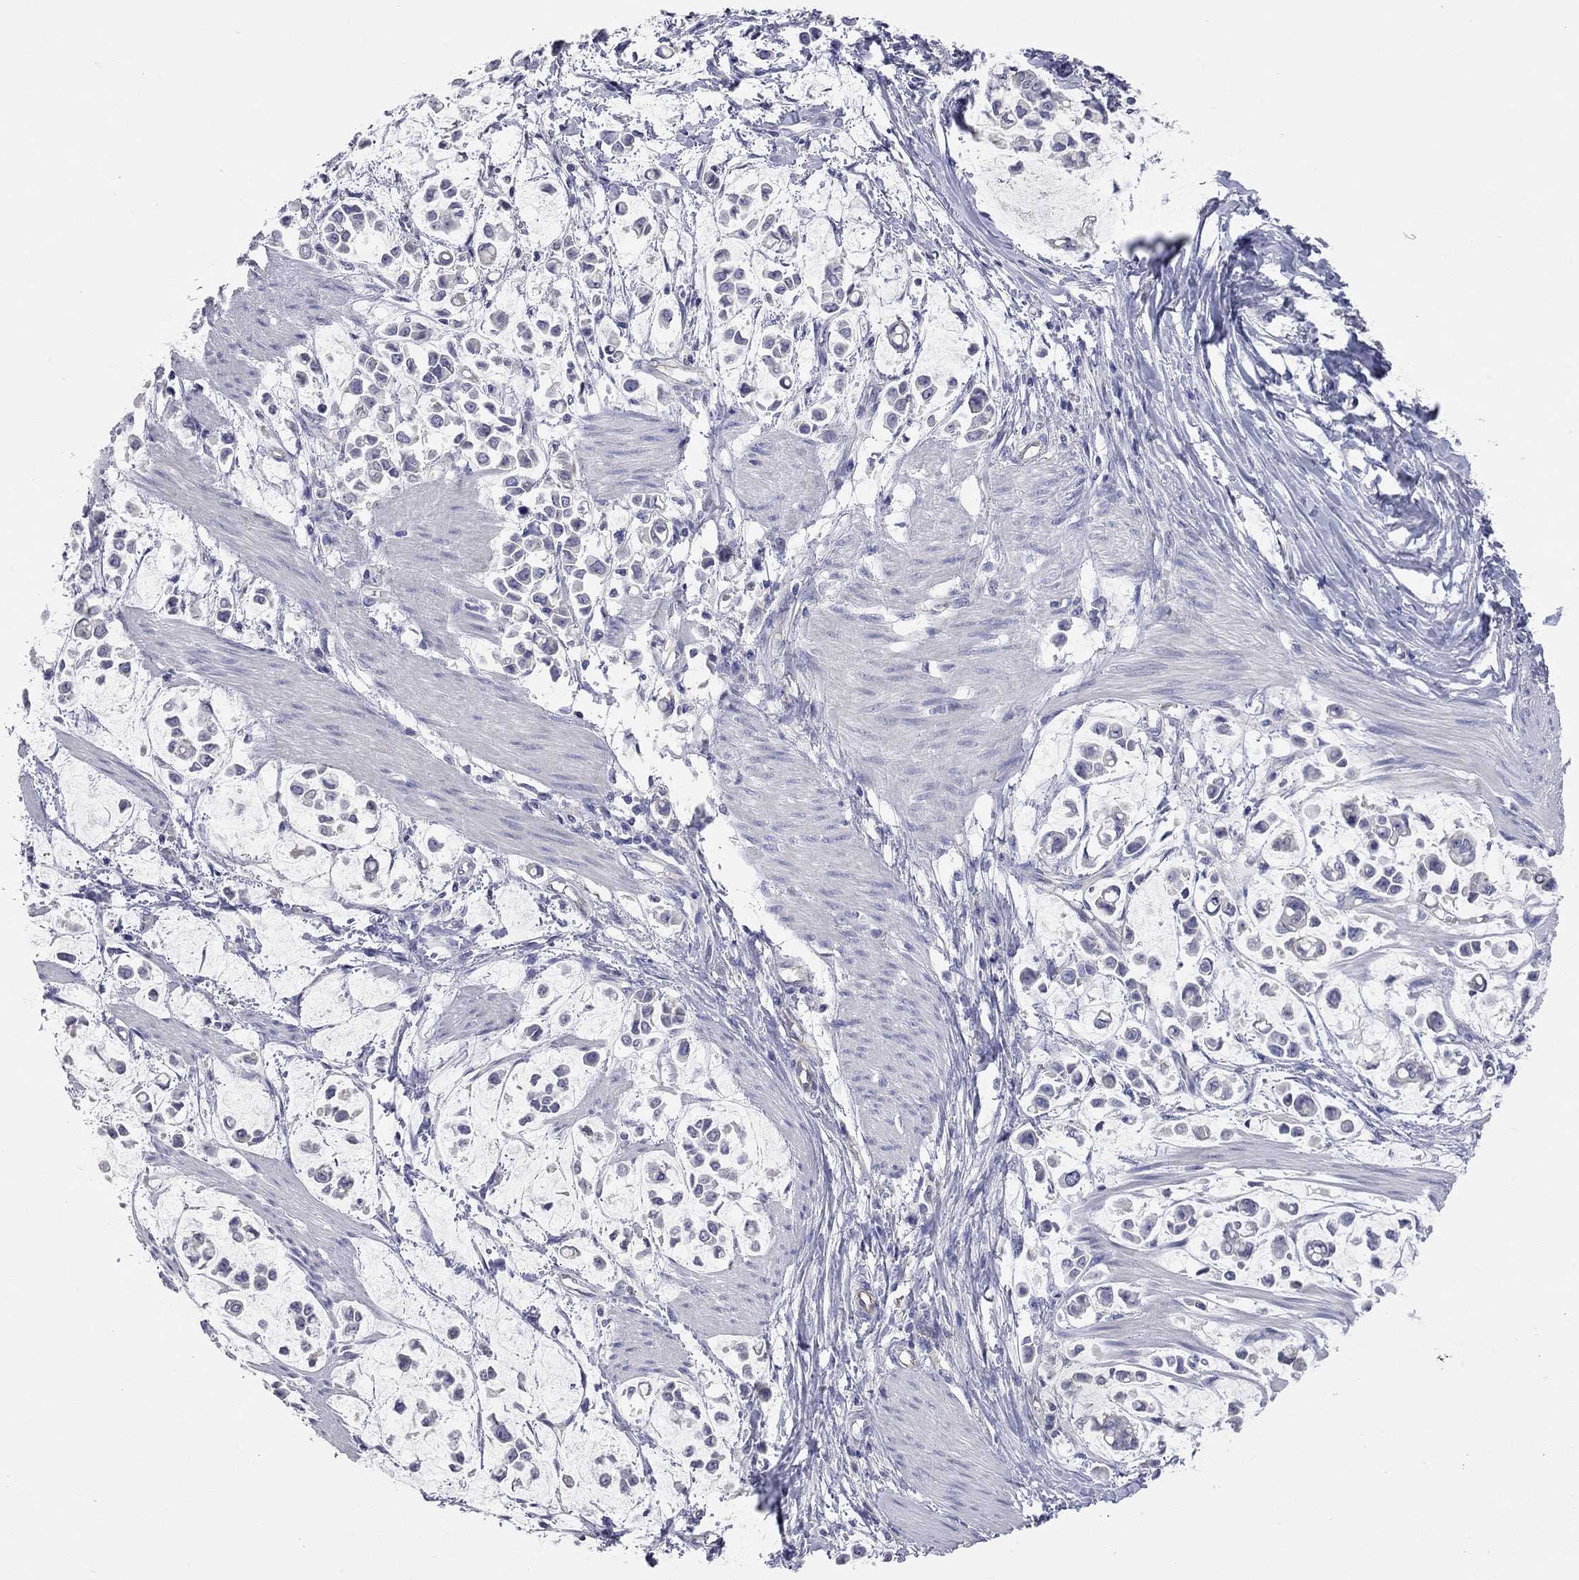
{"staining": {"intensity": "negative", "quantity": "none", "location": "none"}, "tissue": "stomach cancer", "cell_type": "Tumor cells", "image_type": "cancer", "snomed": [{"axis": "morphology", "description": "Adenocarcinoma, NOS"}, {"axis": "topography", "description": "Stomach"}], "caption": "This is an IHC photomicrograph of human adenocarcinoma (stomach). There is no positivity in tumor cells.", "gene": "KCNB1", "patient": {"sex": "male", "age": 82}}